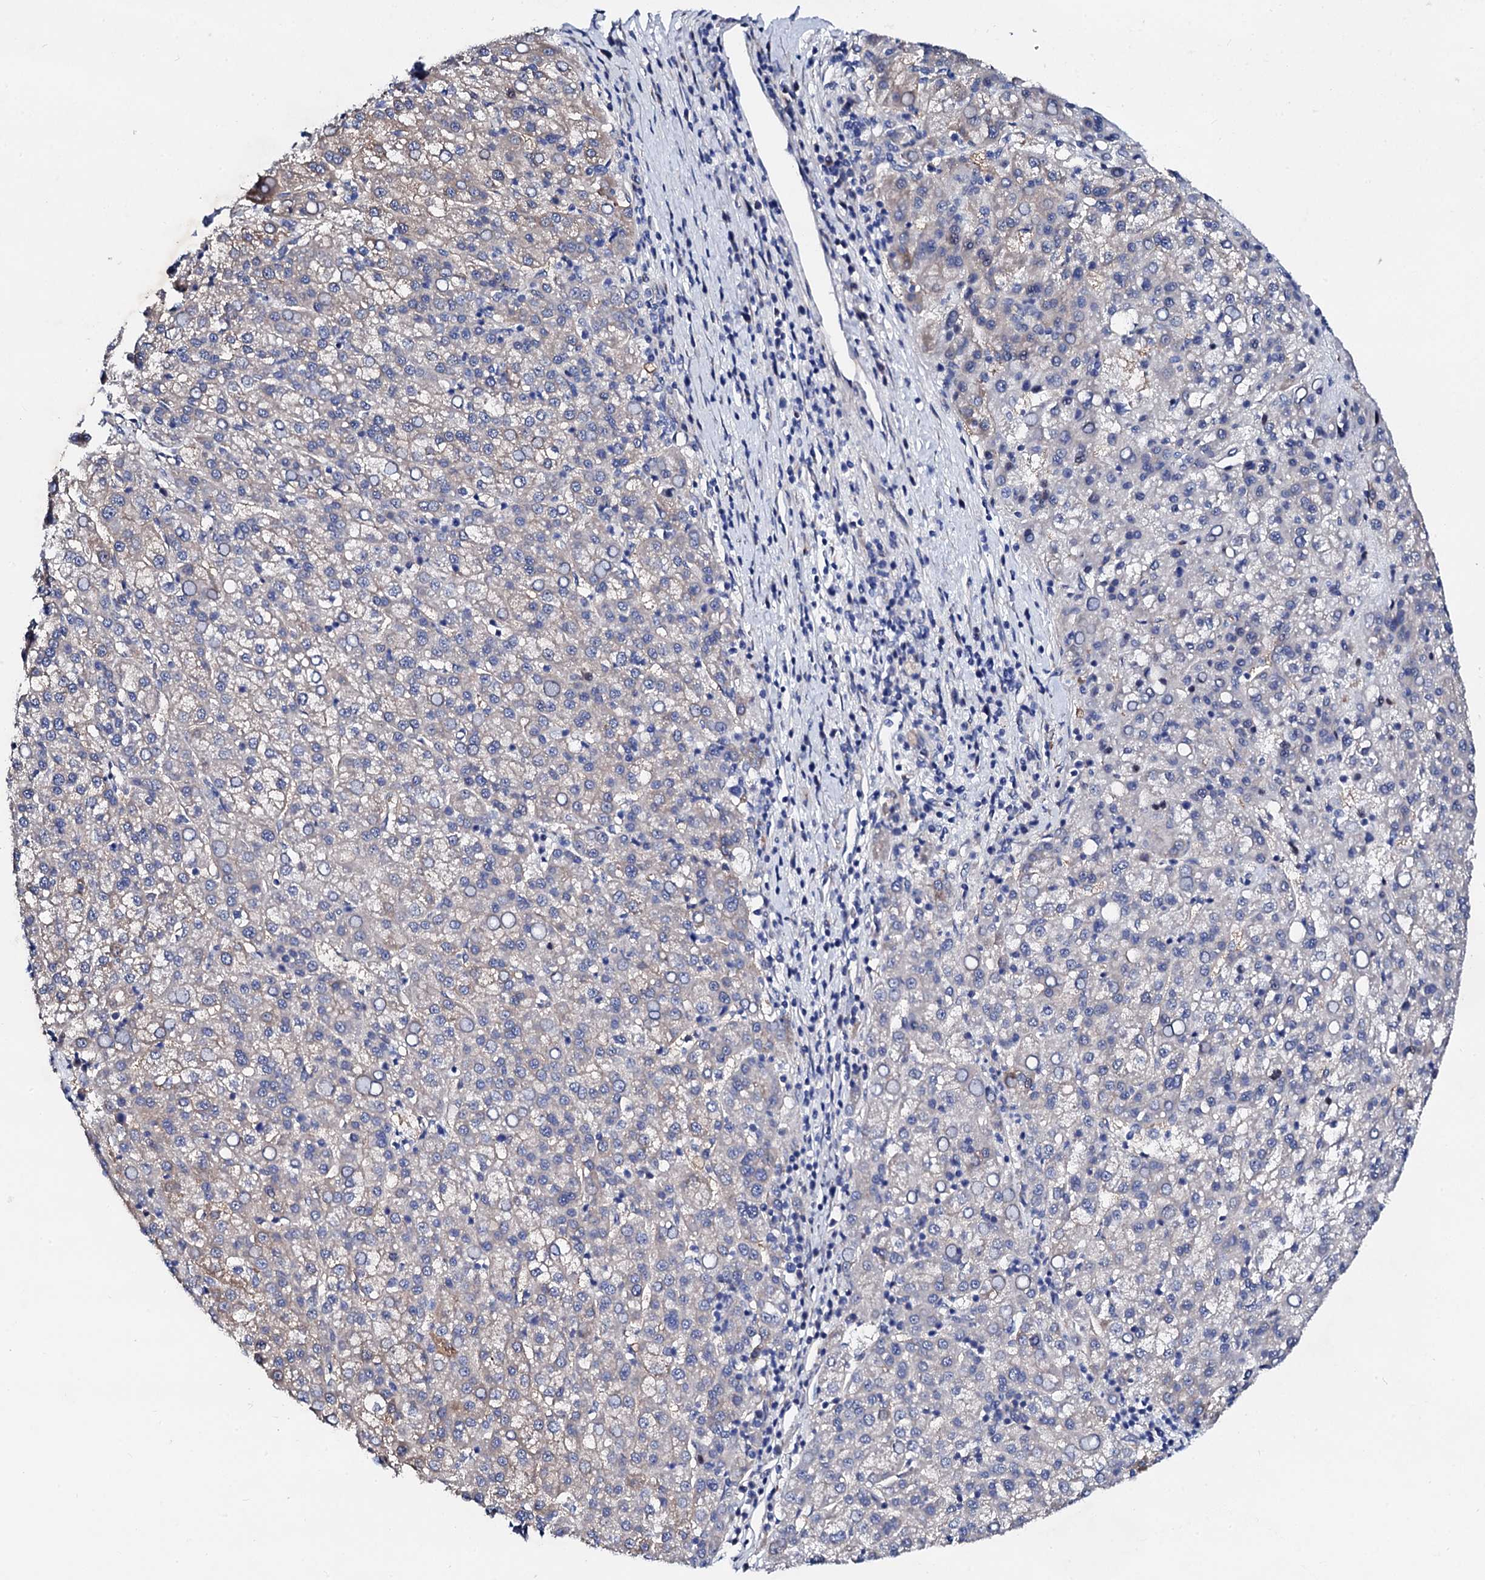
{"staining": {"intensity": "negative", "quantity": "none", "location": "none"}, "tissue": "liver cancer", "cell_type": "Tumor cells", "image_type": "cancer", "snomed": [{"axis": "morphology", "description": "Carcinoma, Hepatocellular, NOS"}, {"axis": "topography", "description": "Liver"}], "caption": "The micrograph exhibits no significant staining in tumor cells of liver hepatocellular carcinoma. Brightfield microscopy of immunohistochemistry (IHC) stained with DAB (3,3'-diaminobenzidine) (brown) and hematoxylin (blue), captured at high magnification.", "gene": "TRDN", "patient": {"sex": "female", "age": 58}}